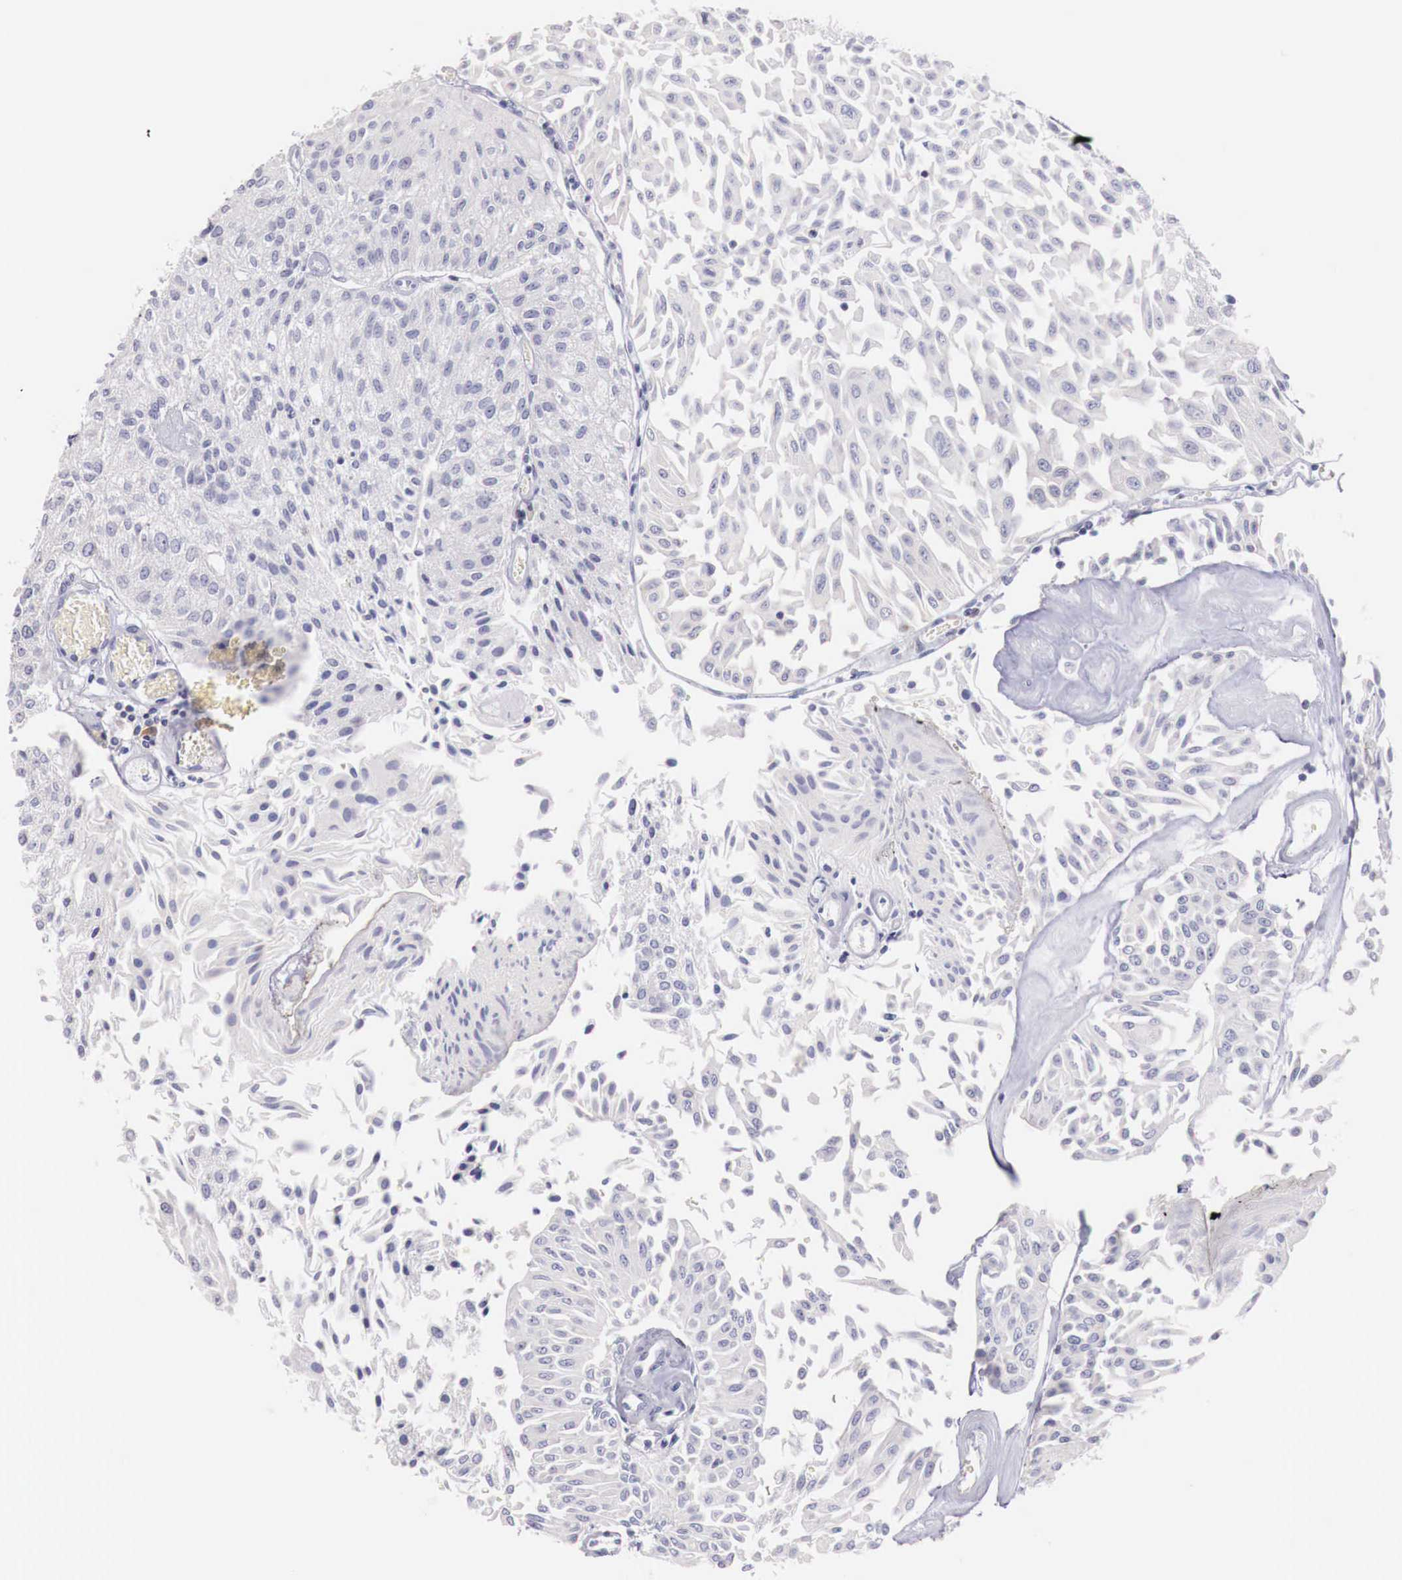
{"staining": {"intensity": "negative", "quantity": "none", "location": "none"}, "tissue": "urothelial cancer", "cell_type": "Tumor cells", "image_type": "cancer", "snomed": [{"axis": "morphology", "description": "Urothelial carcinoma, Low grade"}, {"axis": "topography", "description": "Urinary bladder"}], "caption": "A histopathology image of low-grade urothelial carcinoma stained for a protein reveals no brown staining in tumor cells.", "gene": "CLCN5", "patient": {"sex": "male", "age": 86}}